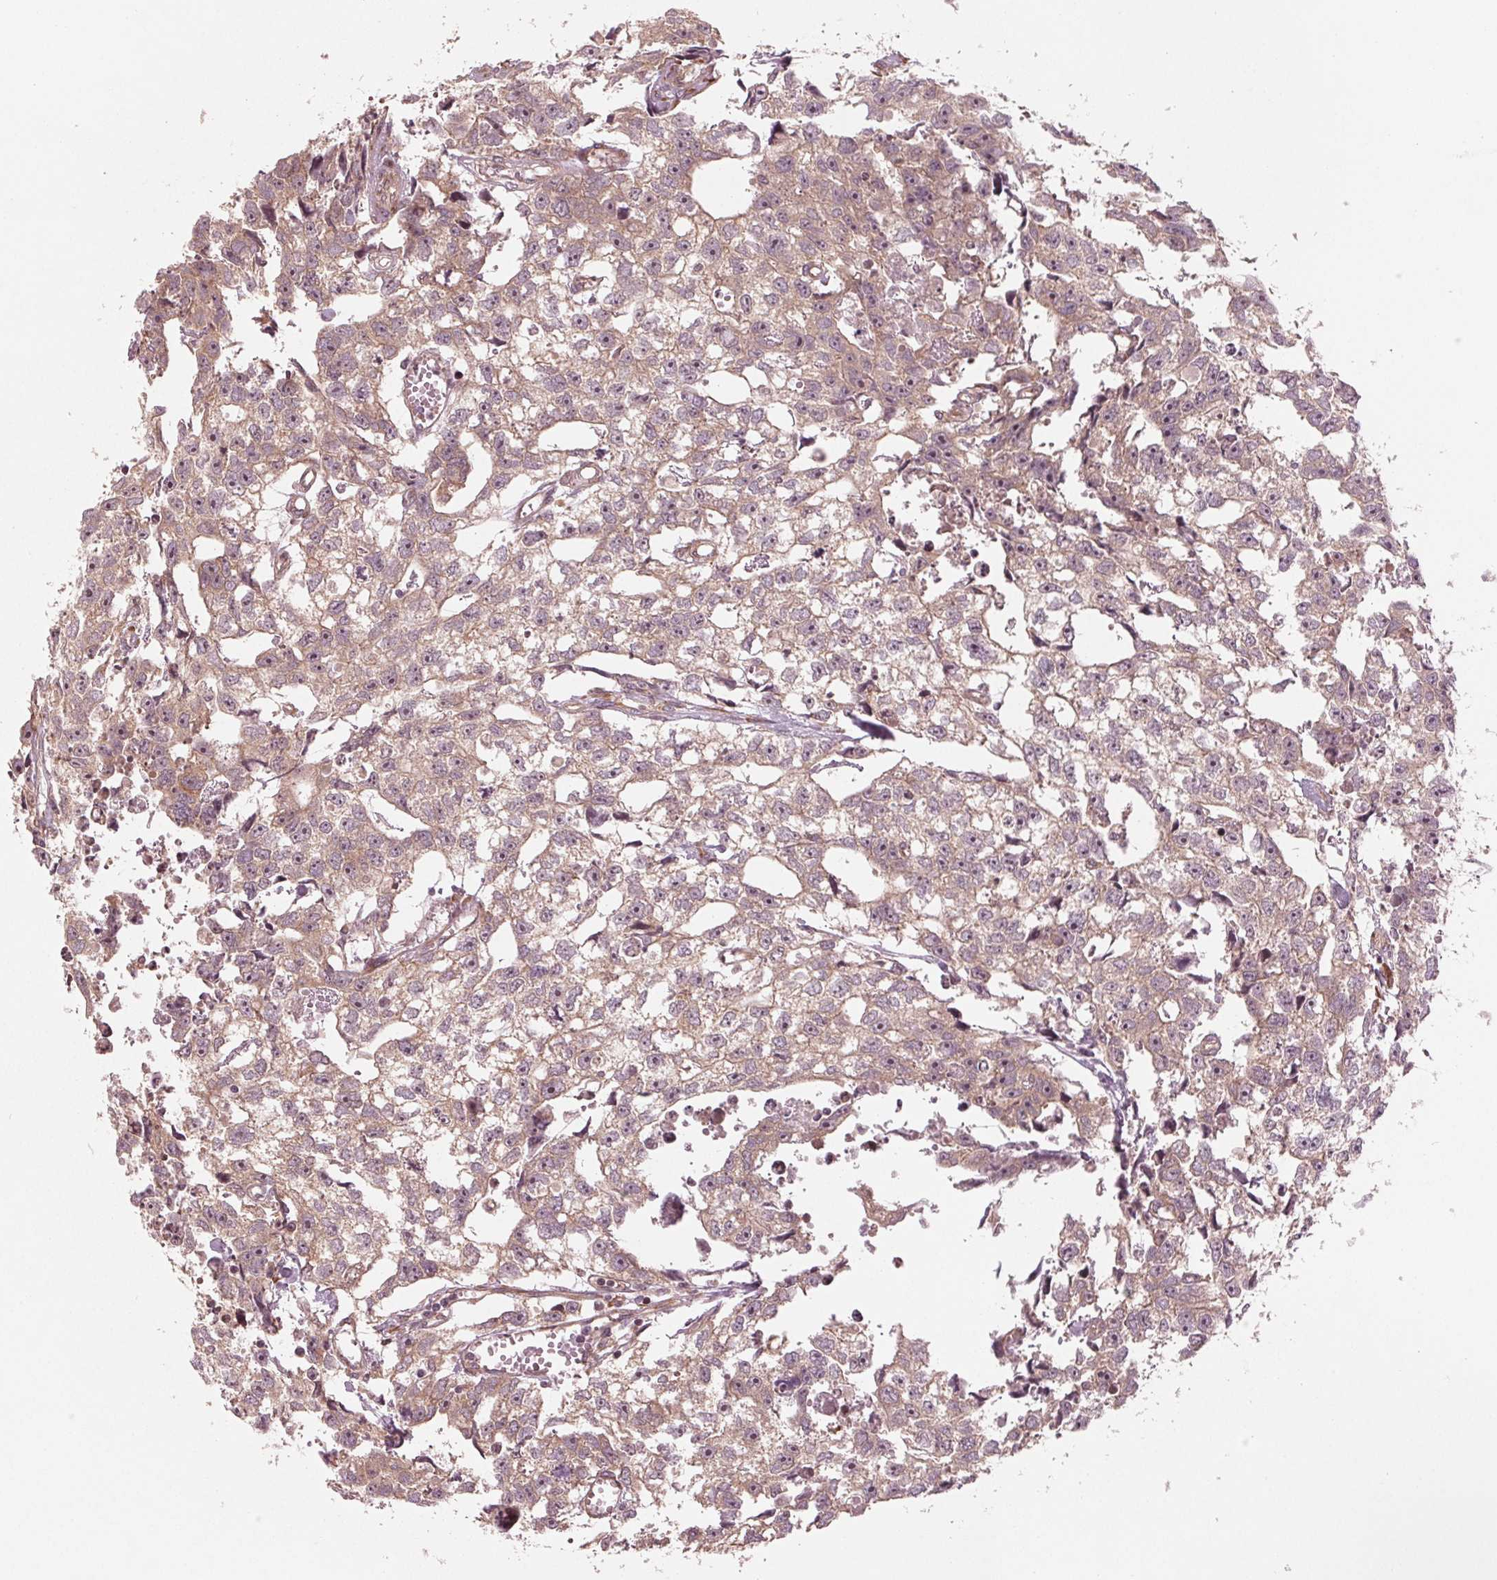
{"staining": {"intensity": "weak", "quantity": ">75%", "location": "cytoplasmic/membranous"}, "tissue": "testis cancer", "cell_type": "Tumor cells", "image_type": "cancer", "snomed": [{"axis": "morphology", "description": "Carcinoma, Embryonal, NOS"}, {"axis": "morphology", "description": "Teratoma, malignant, NOS"}, {"axis": "topography", "description": "Testis"}], "caption": "IHC staining of testis malignant teratoma, which reveals low levels of weak cytoplasmic/membranous expression in about >75% of tumor cells indicating weak cytoplasmic/membranous protein staining. The staining was performed using DAB (3,3'-diaminobenzidine) (brown) for protein detection and nuclei were counterstained in hematoxylin (blue).", "gene": "CMIP", "patient": {"sex": "male", "age": 44}}